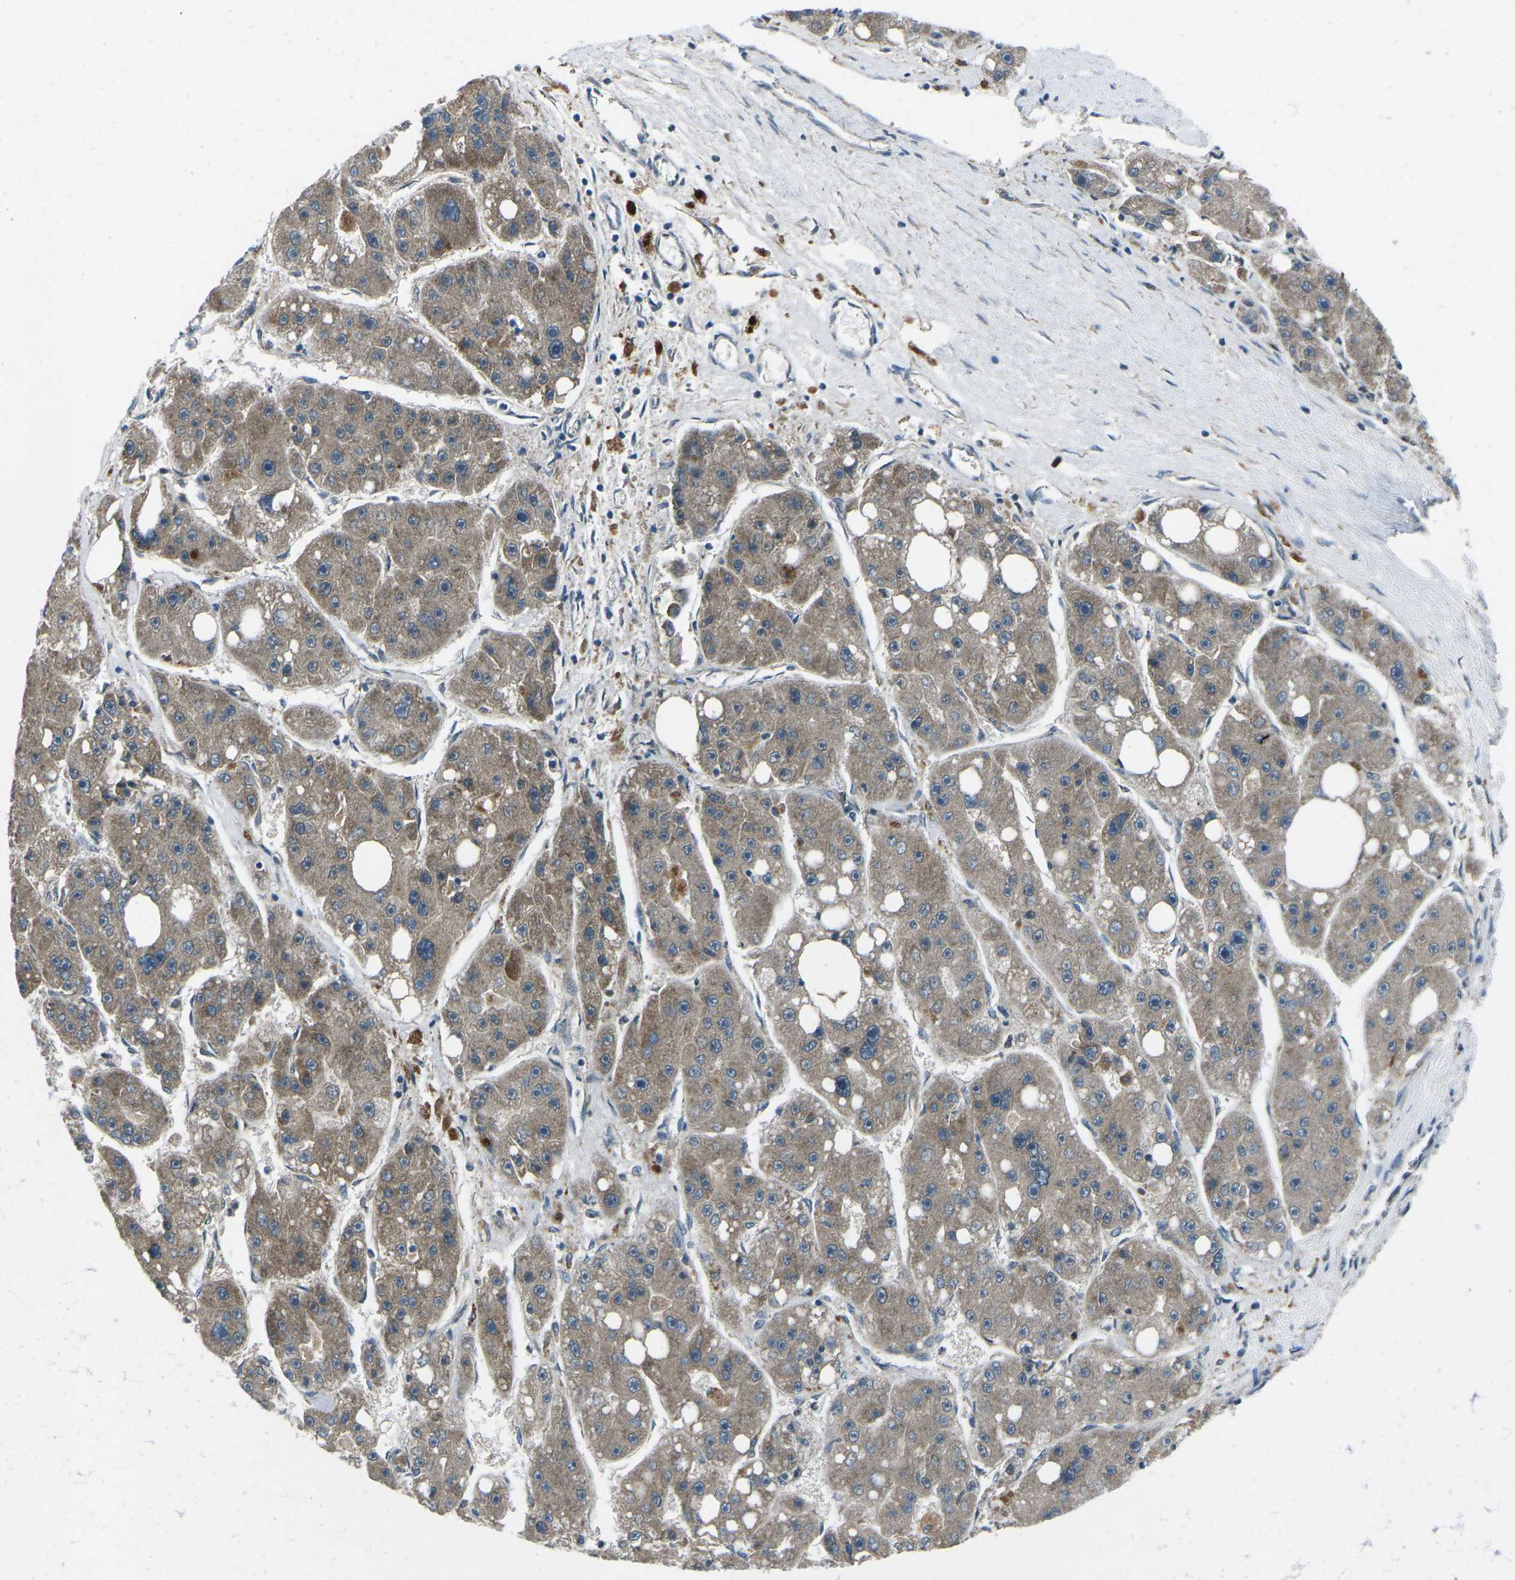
{"staining": {"intensity": "moderate", "quantity": ">75%", "location": "cytoplasmic/membranous"}, "tissue": "liver cancer", "cell_type": "Tumor cells", "image_type": "cancer", "snomed": [{"axis": "morphology", "description": "Carcinoma, Hepatocellular, NOS"}, {"axis": "topography", "description": "Liver"}], "caption": "A brown stain labels moderate cytoplasmic/membranous positivity of a protein in liver cancer tumor cells.", "gene": "CDK16", "patient": {"sex": "female", "age": 61}}